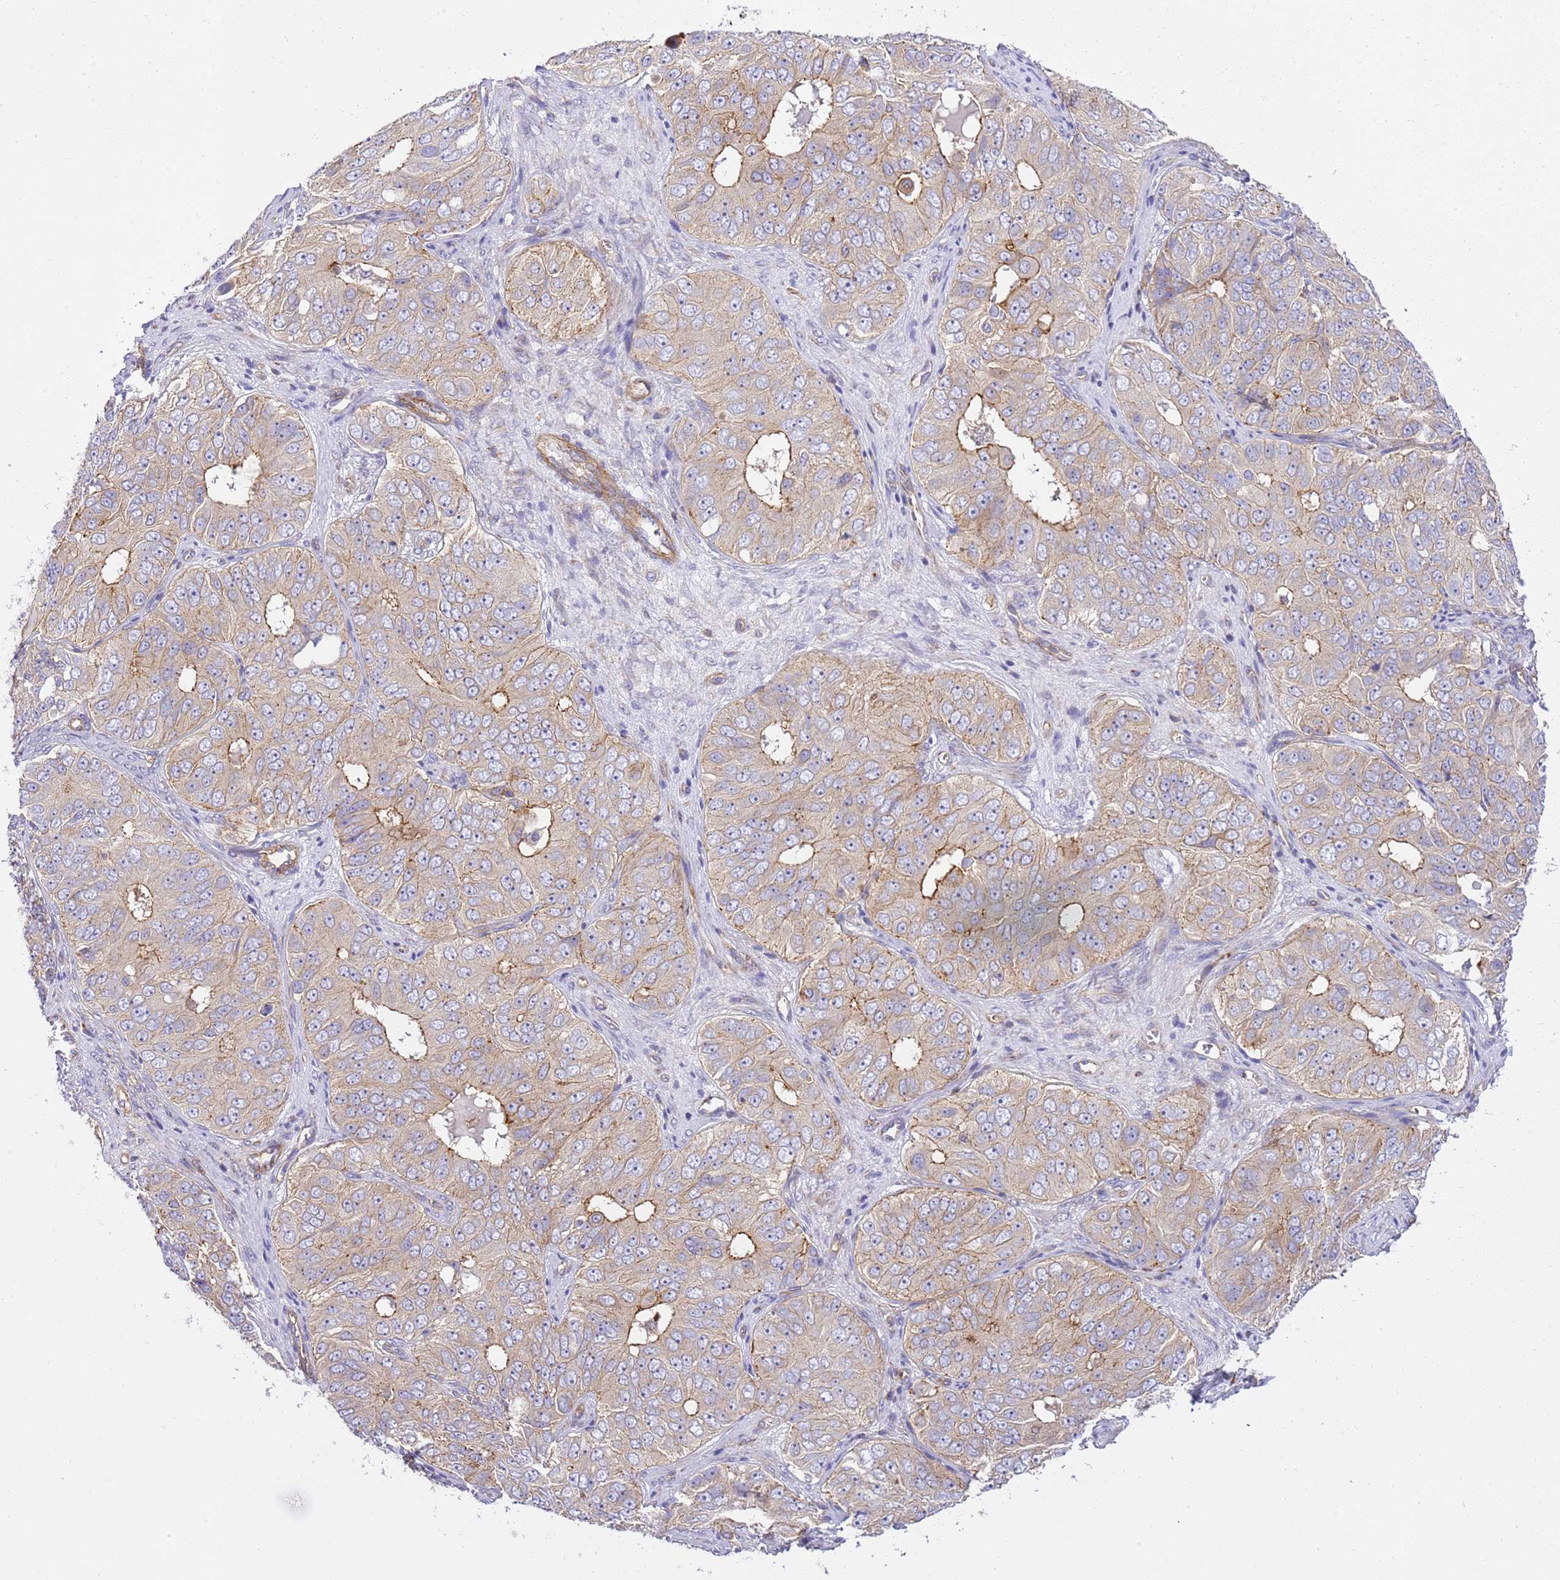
{"staining": {"intensity": "moderate", "quantity": "<25%", "location": "cytoplasmic/membranous"}, "tissue": "ovarian cancer", "cell_type": "Tumor cells", "image_type": "cancer", "snomed": [{"axis": "morphology", "description": "Carcinoma, endometroid"}, {"axis": "topography", "description": "Ovary"}], "caption": "Ovarian cancer (endometroid carcinoma) was stained to show a protein in brown. There is low levels of moderate cytoplasmic/membranous staining in about <25% of tumor cells. (DAB (3,3'-diaminobenzidine) = brown stain, brightfield microscopy at high magnification).", "gene": "EFCAB8", "patient": {"sex": "female", "age": 51}}